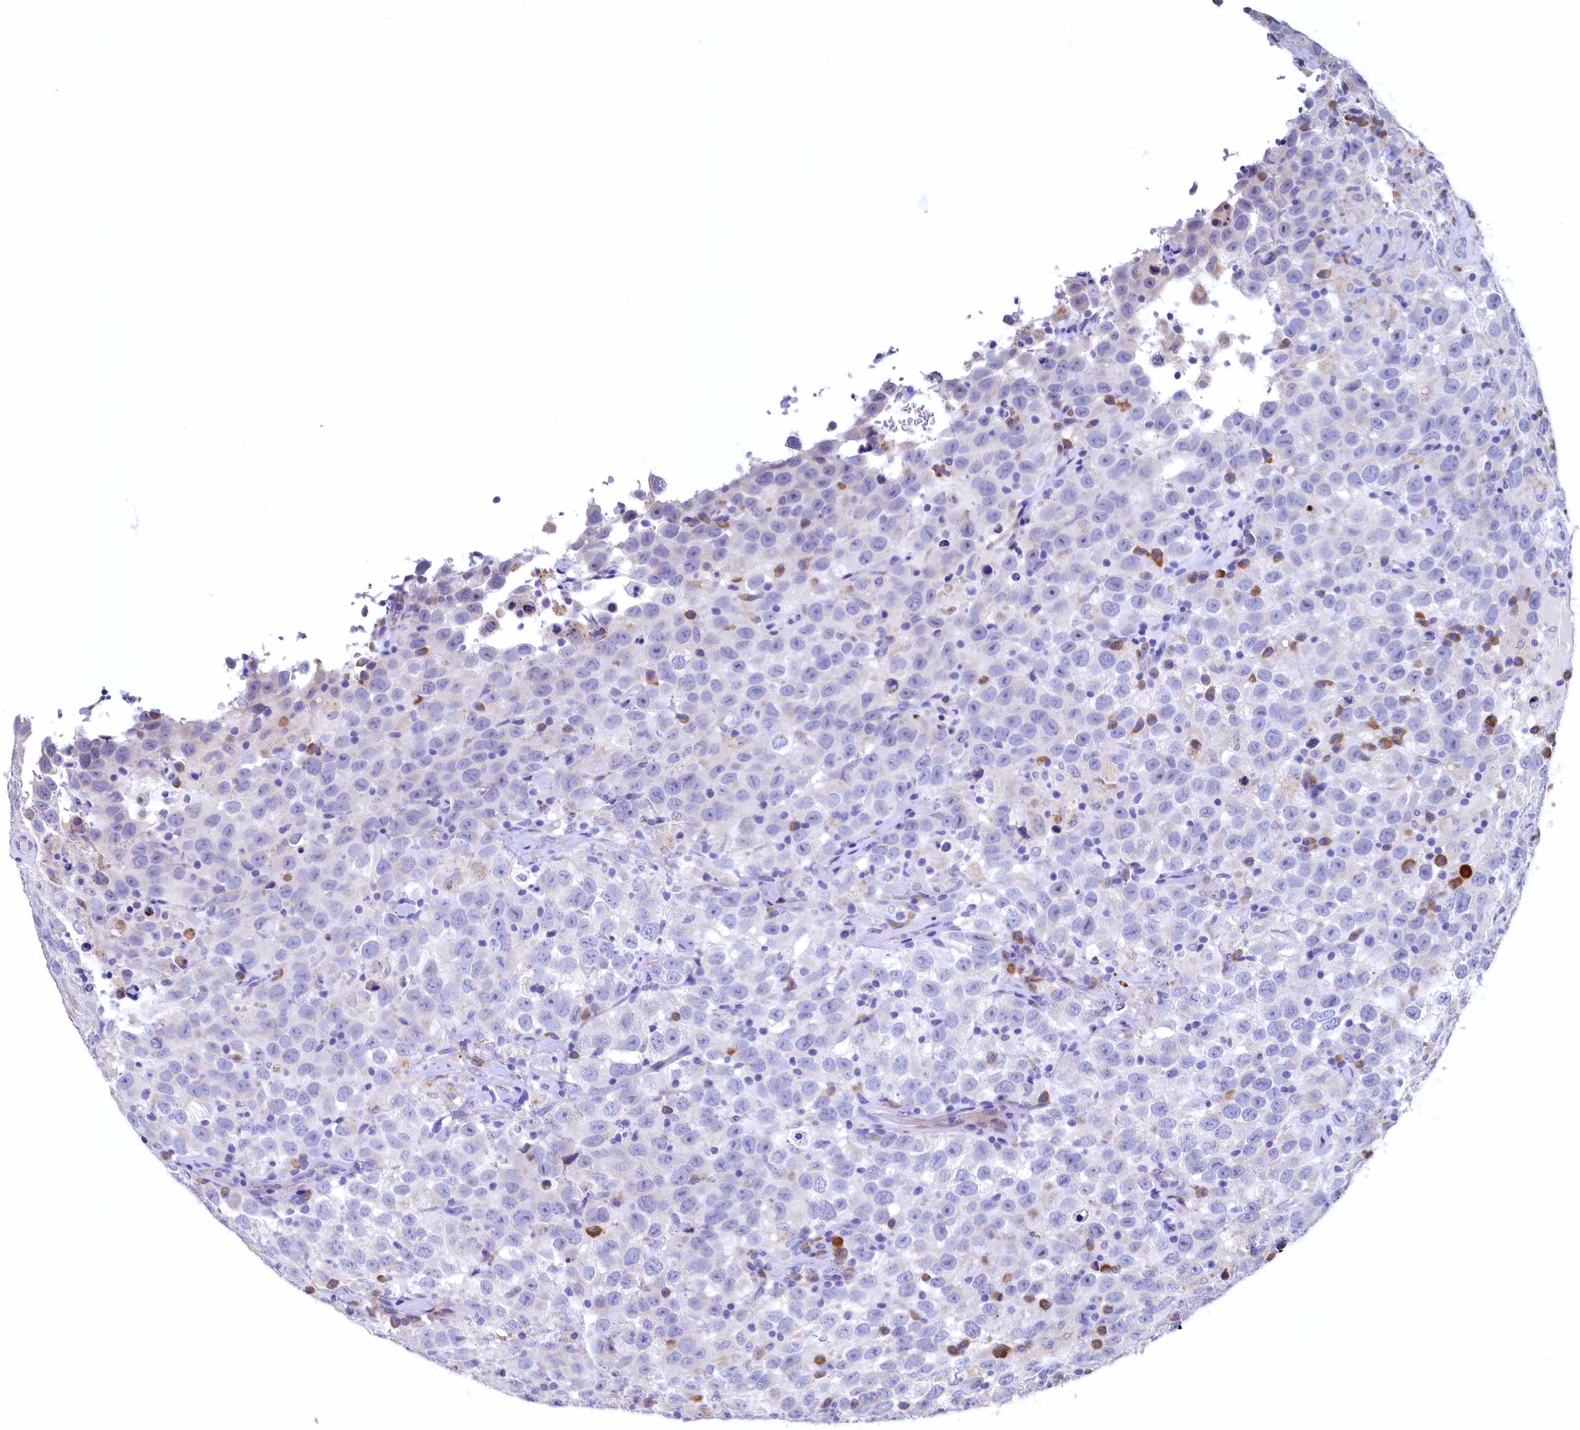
{"staining": {"intensity": "negative", "quantity": "none", "location": "none"}, "tissue": "testis cancer", "cell_type": "Tumor cells", "image_type": "cancer", "snomed": [{"axis": "morphology", "description": "Seminoma, NOS"}, {"axis": "topography", "description": "Testis"}], "caption": "This histopathology image is of testis cancer (seminoma) stained with immunohistochemistry (IHC) to label a protein in brown with the nuclei are counter-stained blue. There is no positivity in tumor cells.", "gene": "CBLIF", "patient": {"sex": "male", "age": 41}}